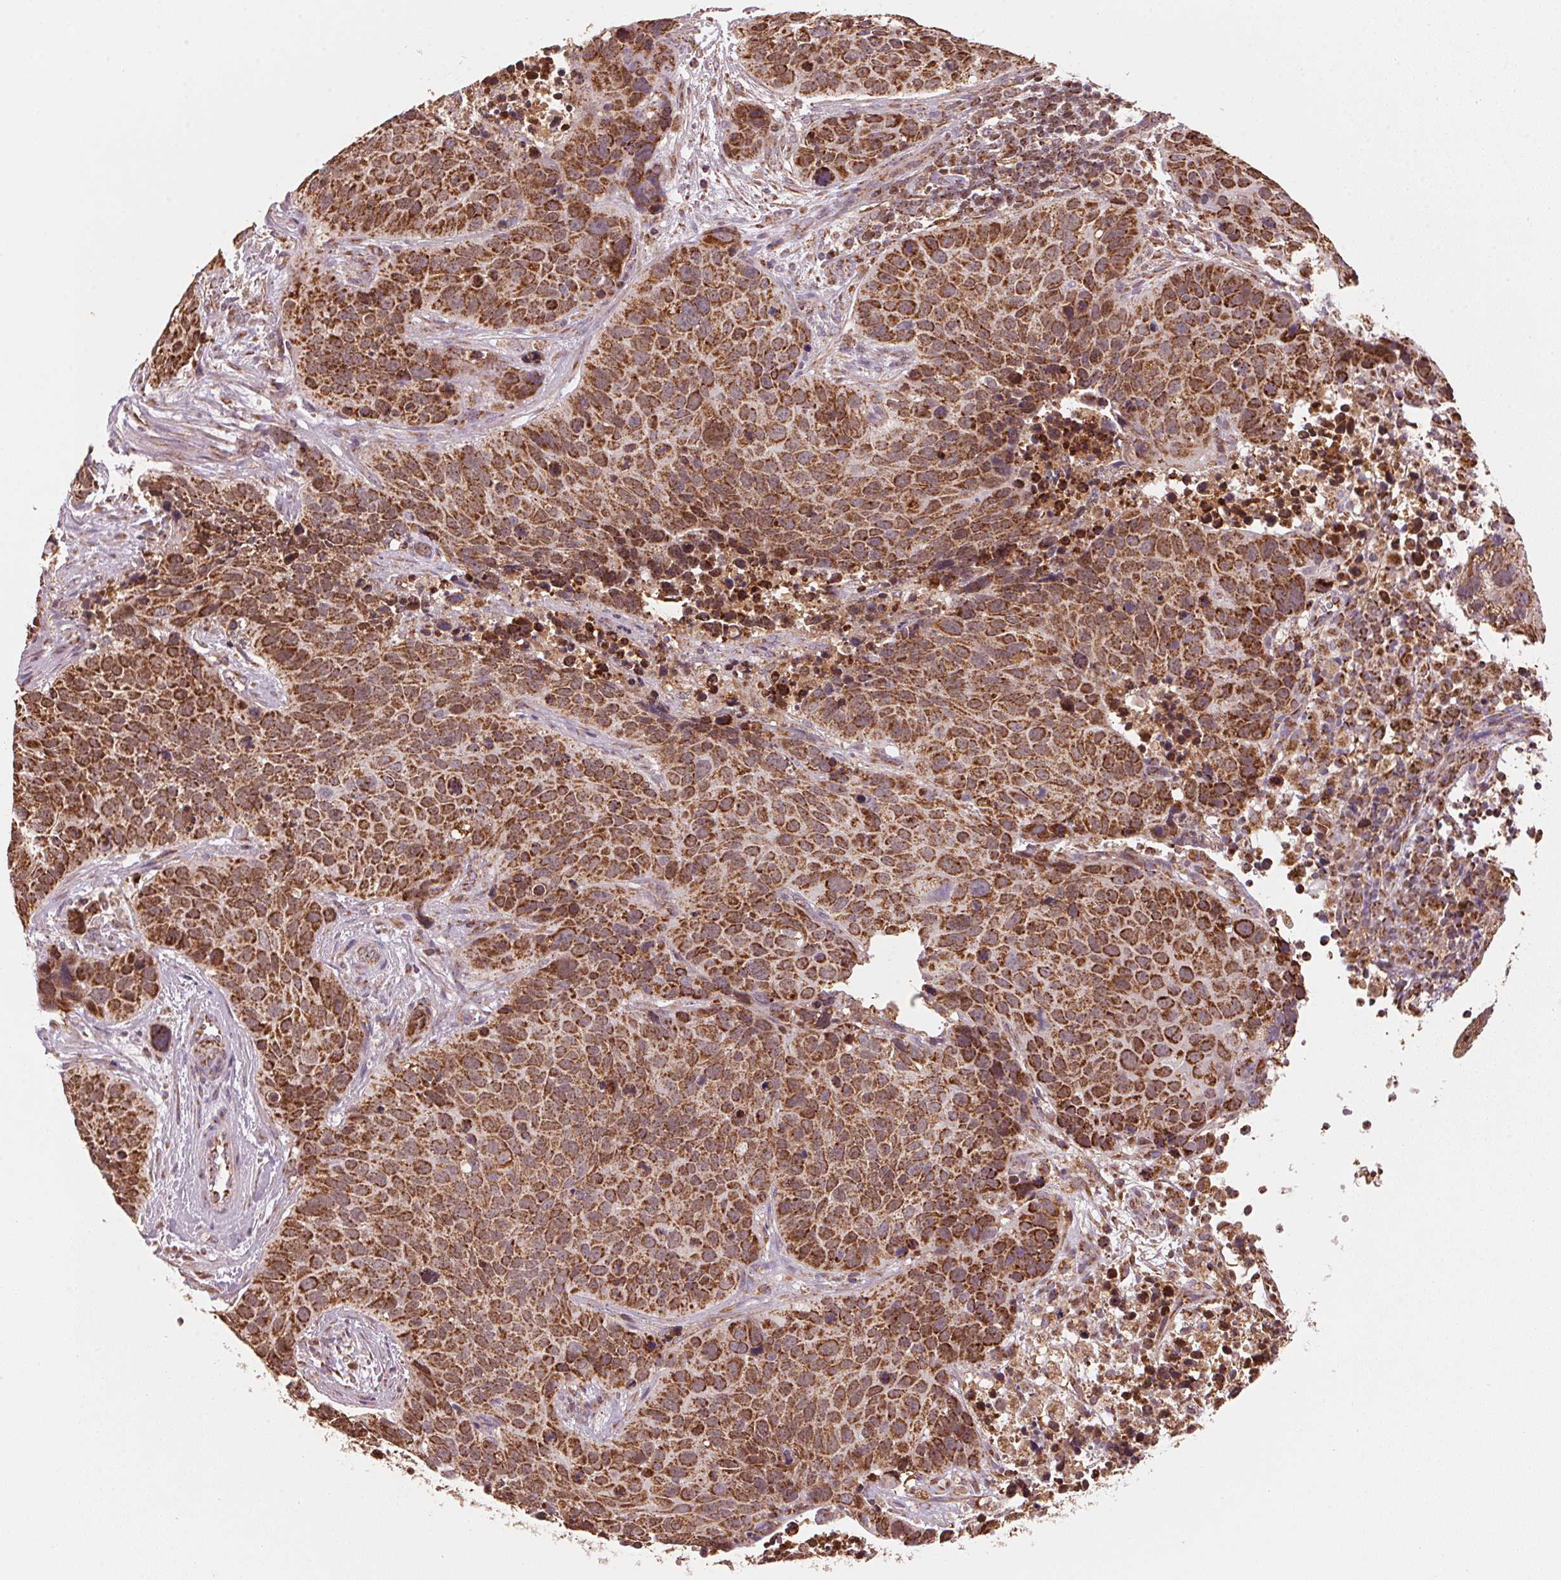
{"staining": {"intensity": "strong", "quantity": ">75%", "location": "cytoplasmic/membranous"}, "tissue": "lung cancer", "cell_type": "Tumor cells", "image_type": "cancer", "snomed": [{"axis": "morphology", "description": "Squamous cell carcinoma, NOS"}, {"axis": "topography", "description": "Lung"}], "caption": "Immunohistochemistry (IHC) histopathology image of human squamous cell carcinoma (lung) stained for a protein (brown), which demonstrates high levels of strong cytoplasmic/membranous expression in about >75% of tumor cells.", "gene": "TOMM70", "patient": {"sex": "male", "age": 62}}